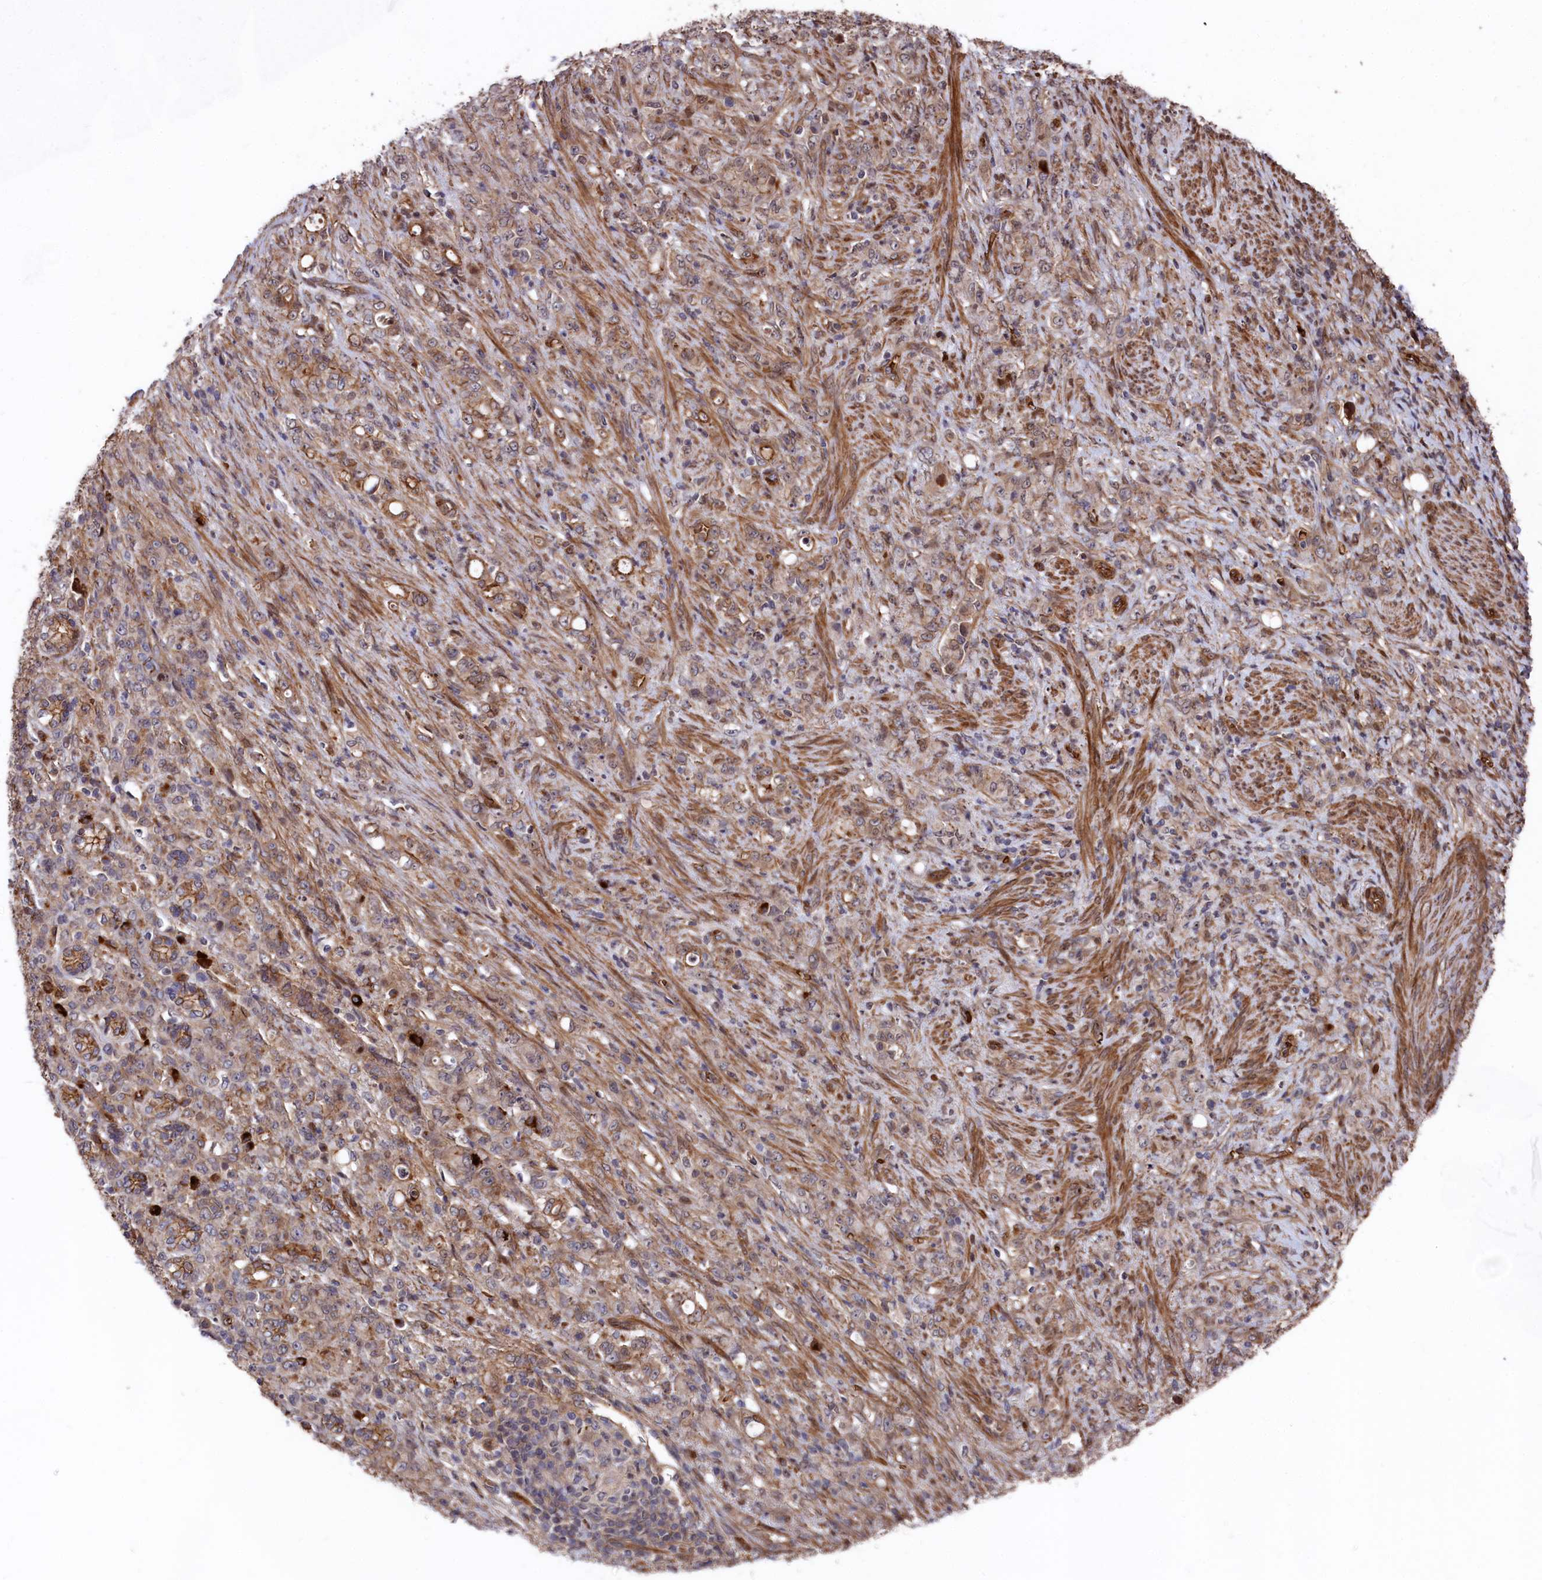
{"staining": {"intensity": "moderate", "quantity": ">75%", "location": "cytoplasmic/membranous"}, "tissue": "stomach cancer", "cell_type": "Tumor cells", "image_type": "cancer", "snomed": [{"axis": "morphology", "description": "Adenocarcinoma, NOS"}, {"axis": "topography", "description": "Stomach"}], "caption": "Immunohistochemistry (IHC) photomicrograph of stomach cancer stained for a protein (brown), which displays medium levels of moderate cytoplasmic/membranous positivity in about >75% of tumor cells.", "gene": "TNKS1BP1", "patient": {"sex": "female", "age": 79}}